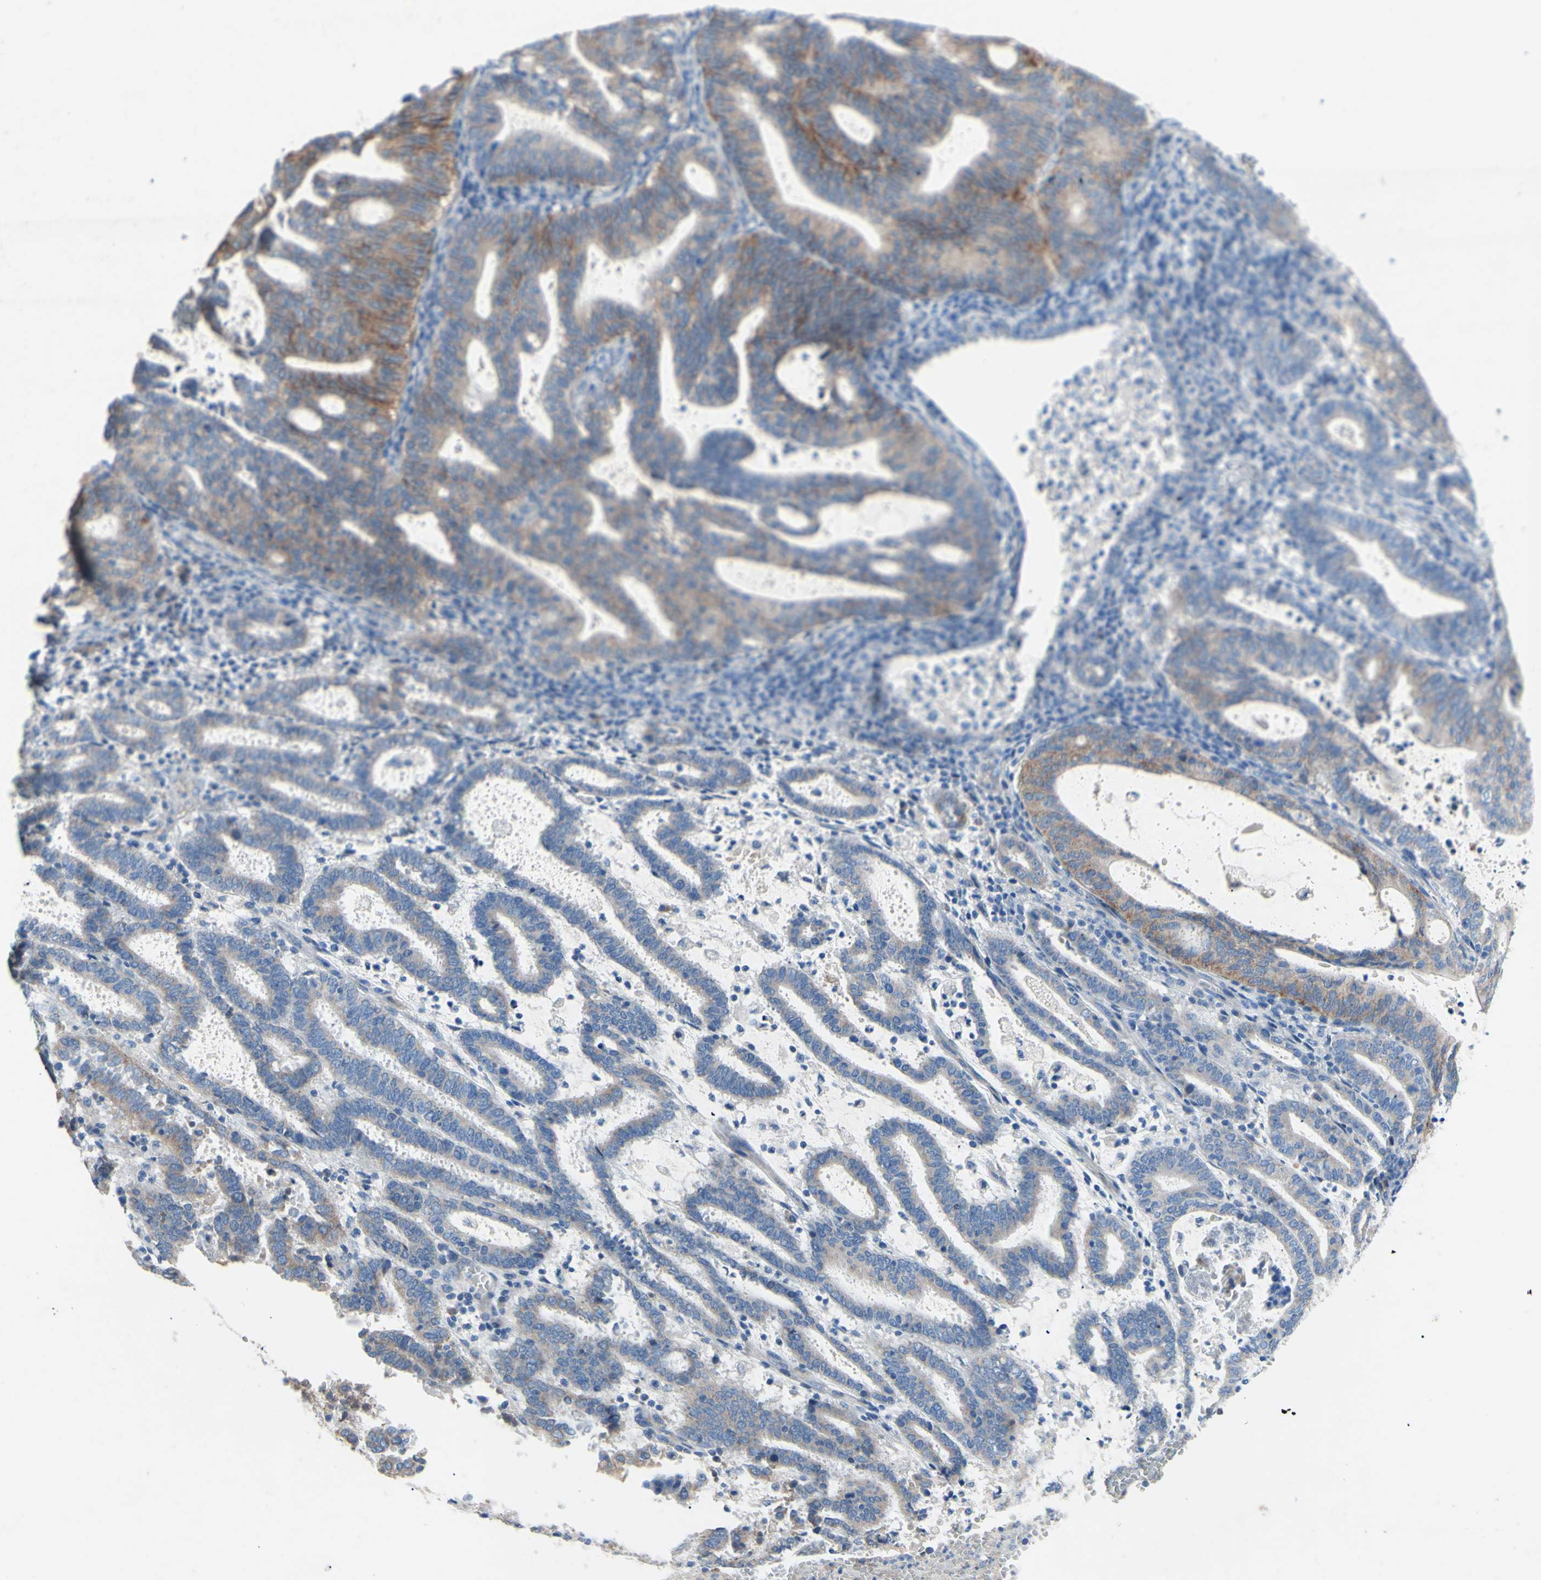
{"staining": {"intensity": "moderate", "quantity": "<25%", "location": "cytoplasmic/membranous"}, "tissue": "endometrial cancer", "cell_type": "Tumor cells", "image_type": "cancer", "snomed": [{"axis": "morphology", "description": "Adenocarcinoma, NOS"}, {"axis": "topography", "description": "Uterus"}], "caption": "IHC of human endometrial cancer displays low levels of moderate cytoplasmic/membranous staining in approximately <25% of tumor cells.", "gene": "TMIGD2", "patient": {"sex": "female", "age": 83}}